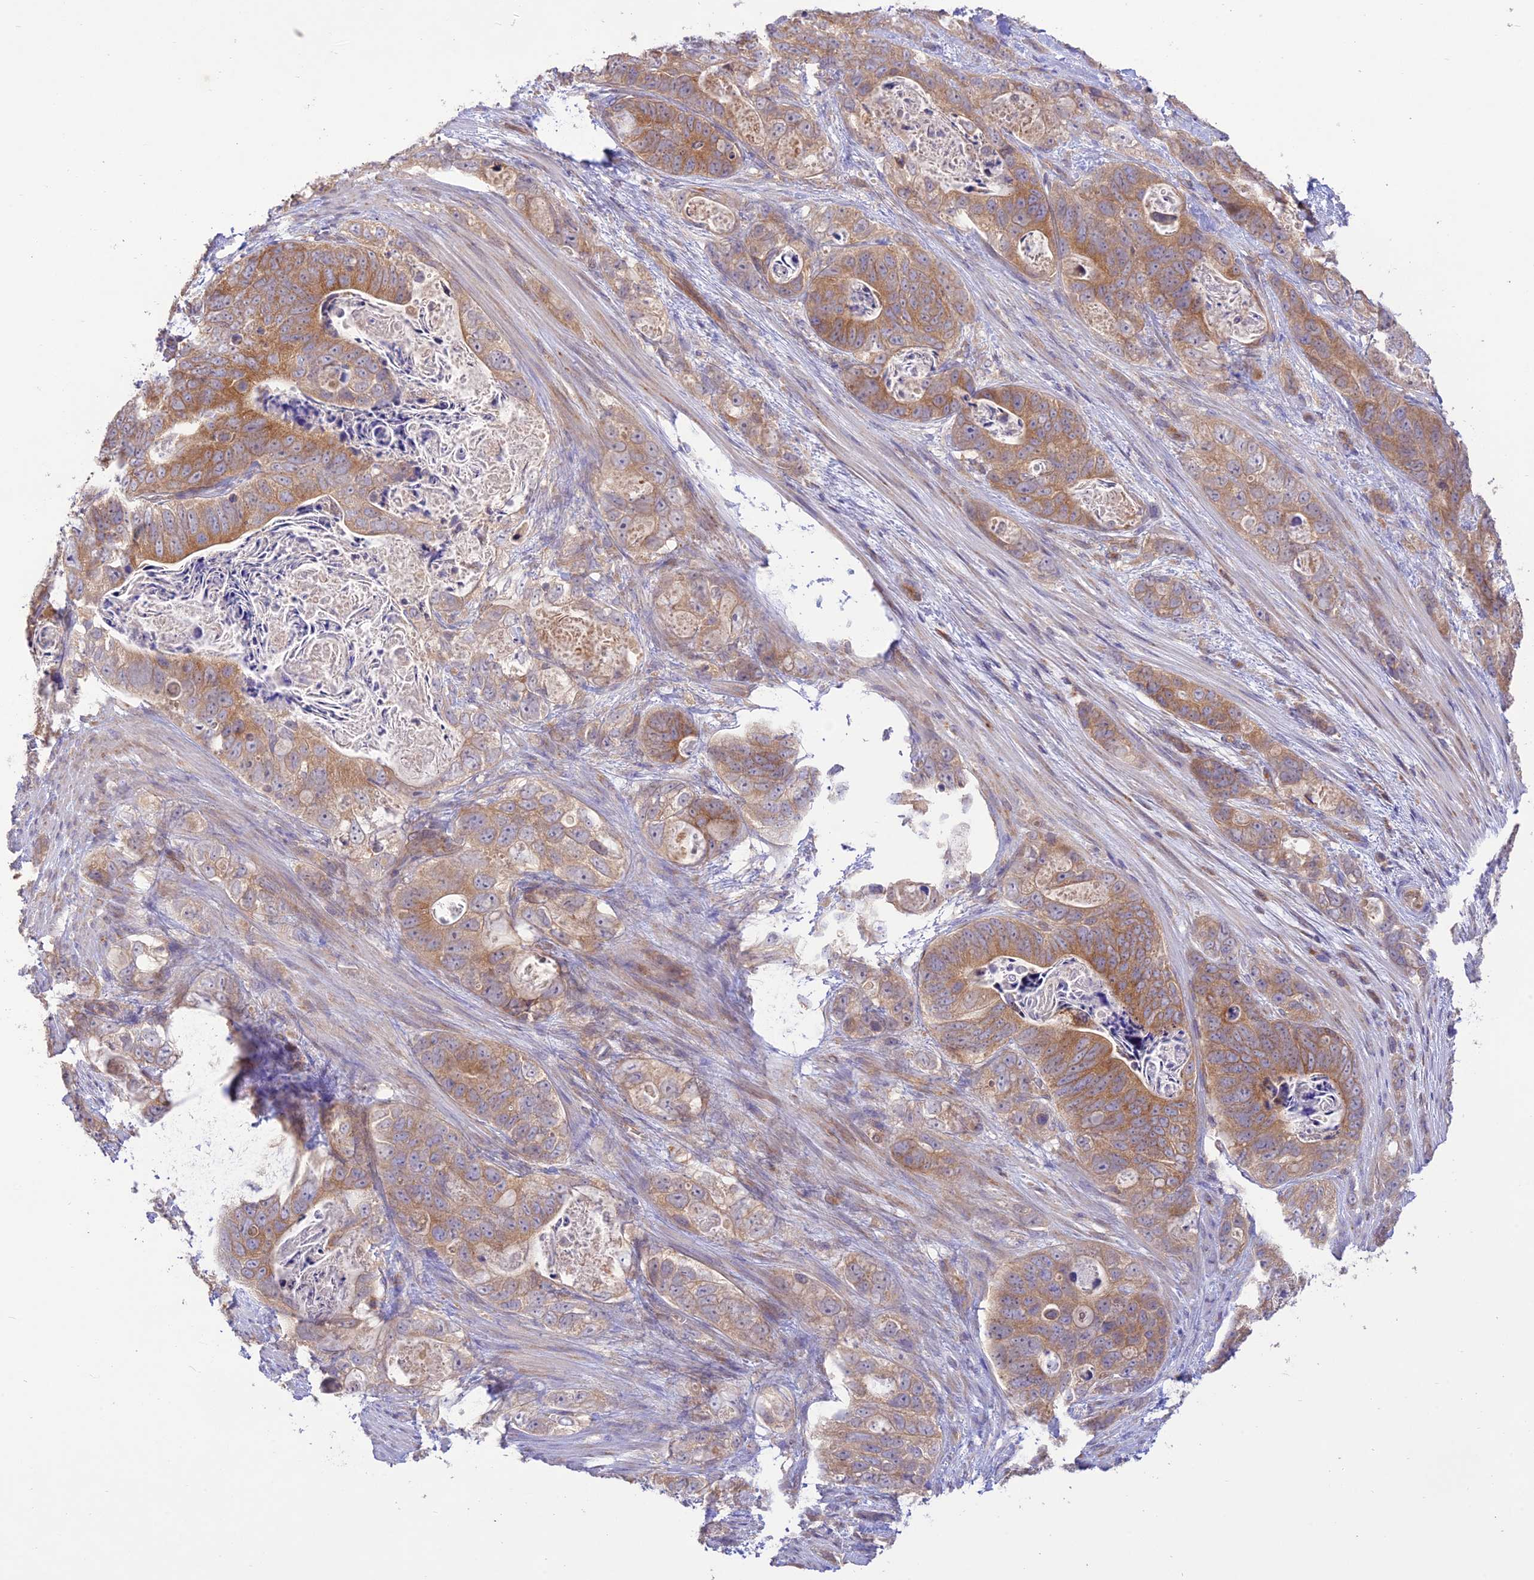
{"staining": {"intensity": "moderate", "quantity": ">75%", "location": "cytoplasmic/membranous"}, "tissue": "stomach cancer", "cell_type": "Tumor cells", "image_type": "cancer", "snomed": [{"axis": "morphology", "description": "Normal tissue, NOS"}, {"axis": "morphology", "description": "Adenocarcinoma, NOS"}, {"axis": "topography", "description": "Stomach"}], "caption": "Moderate cytoplasmic/membranous positivity for a protein is identified in about >75% of tumor cells of adenocarcinoma (stomach) using IHC.", "gene": "TMEM259", "patient": {"sex": "female", "age": 89}}